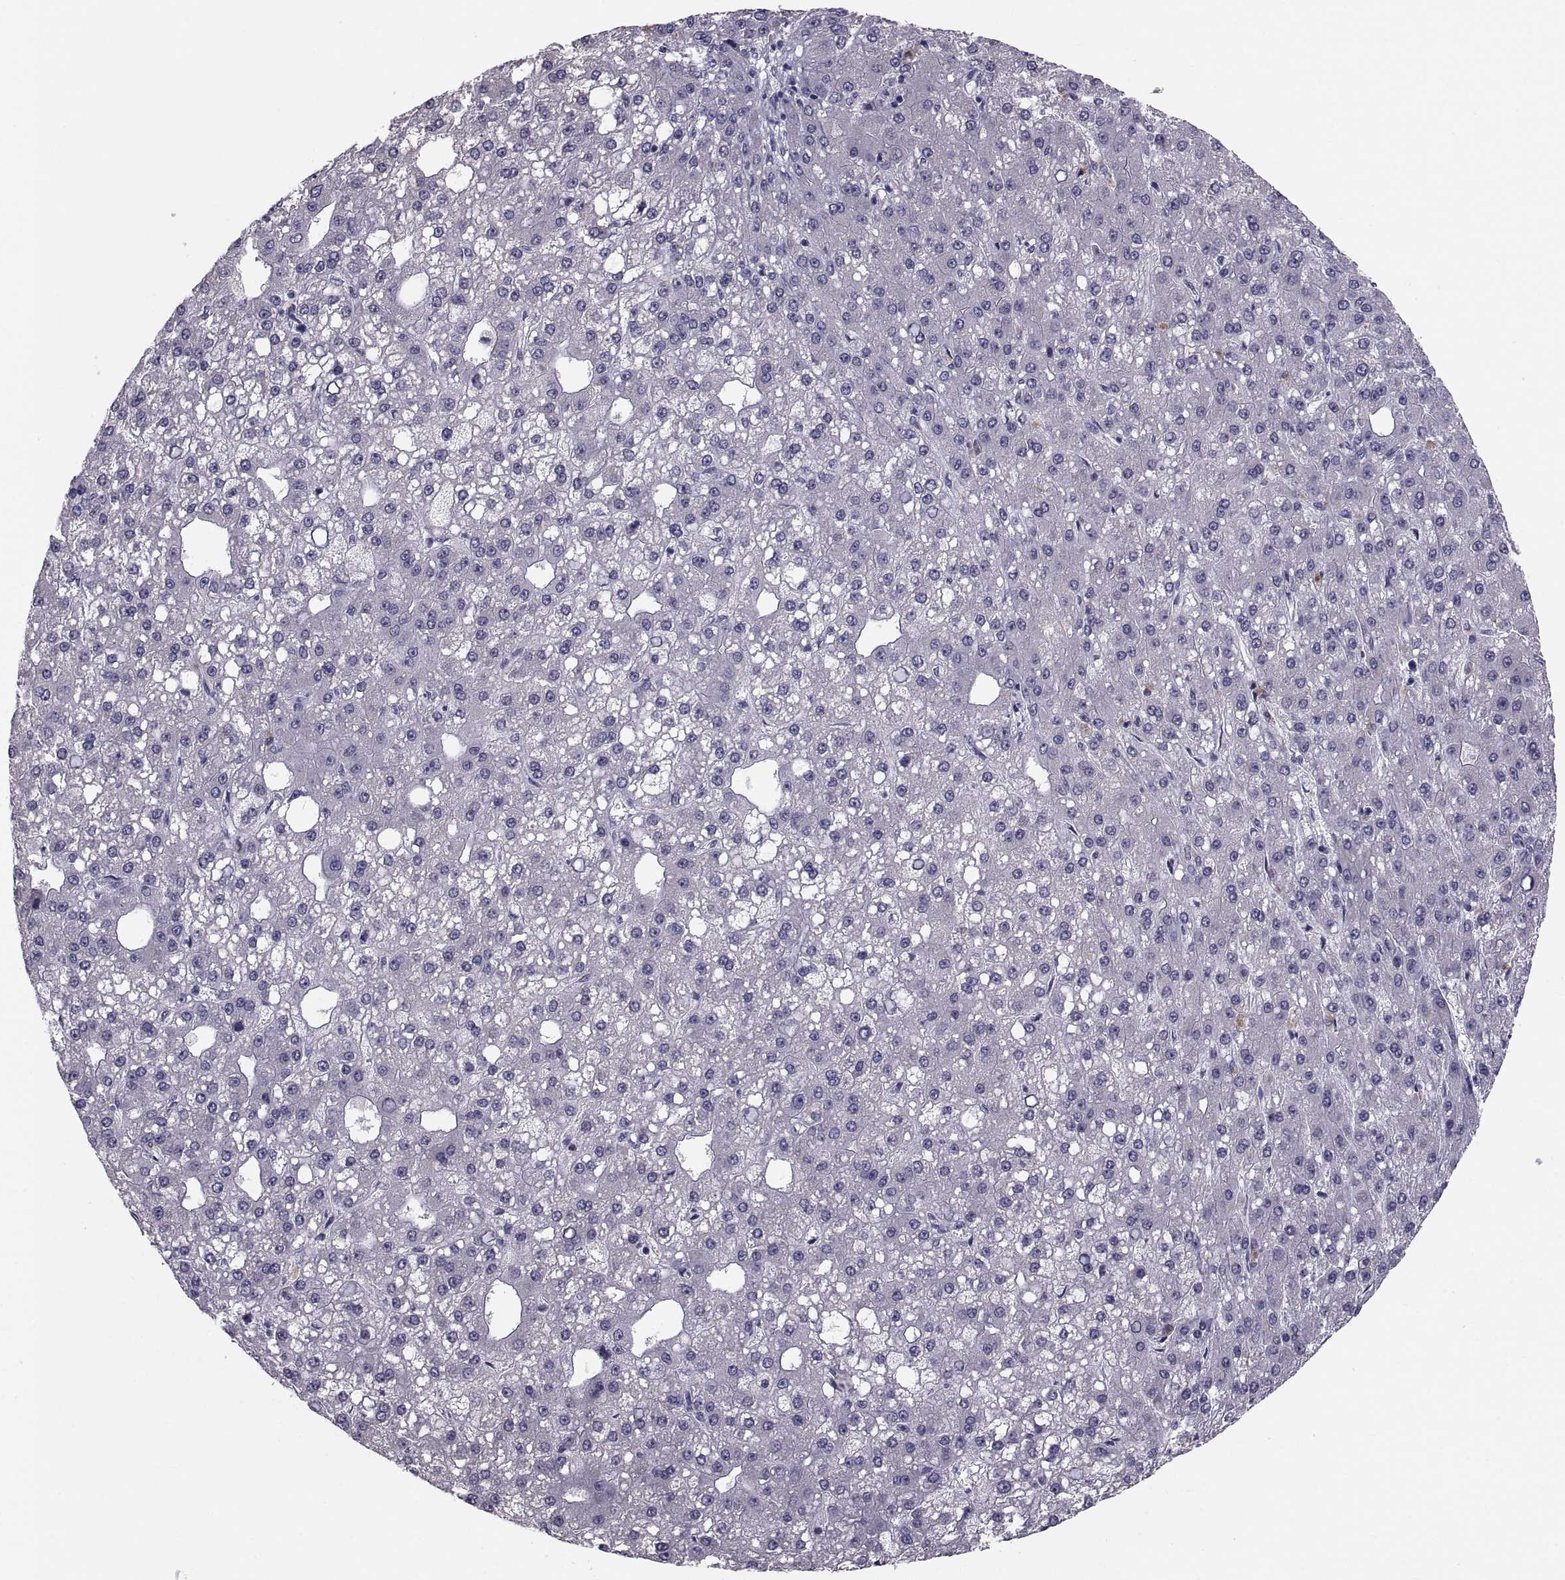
{"staining": {"intensity": "negative", "quantity": "none", "location": "none"}, "tissue": "liver cancer", "cell_type": "Tumor cells", "image_type": "cancer", "snomed": [{"axis": "morphology", "description": "Carcinoma, Hepatocellular, NOS"}, {"axis": "topography", "description": "Liver"}], "caption": "Liver cancer (hepatocellular carcinoma) was stained to show a protein in brown. There is no significant expression in tumor cells.", "gene": "PDZRN4", "patient": {"sex": "male", "age": 67}}